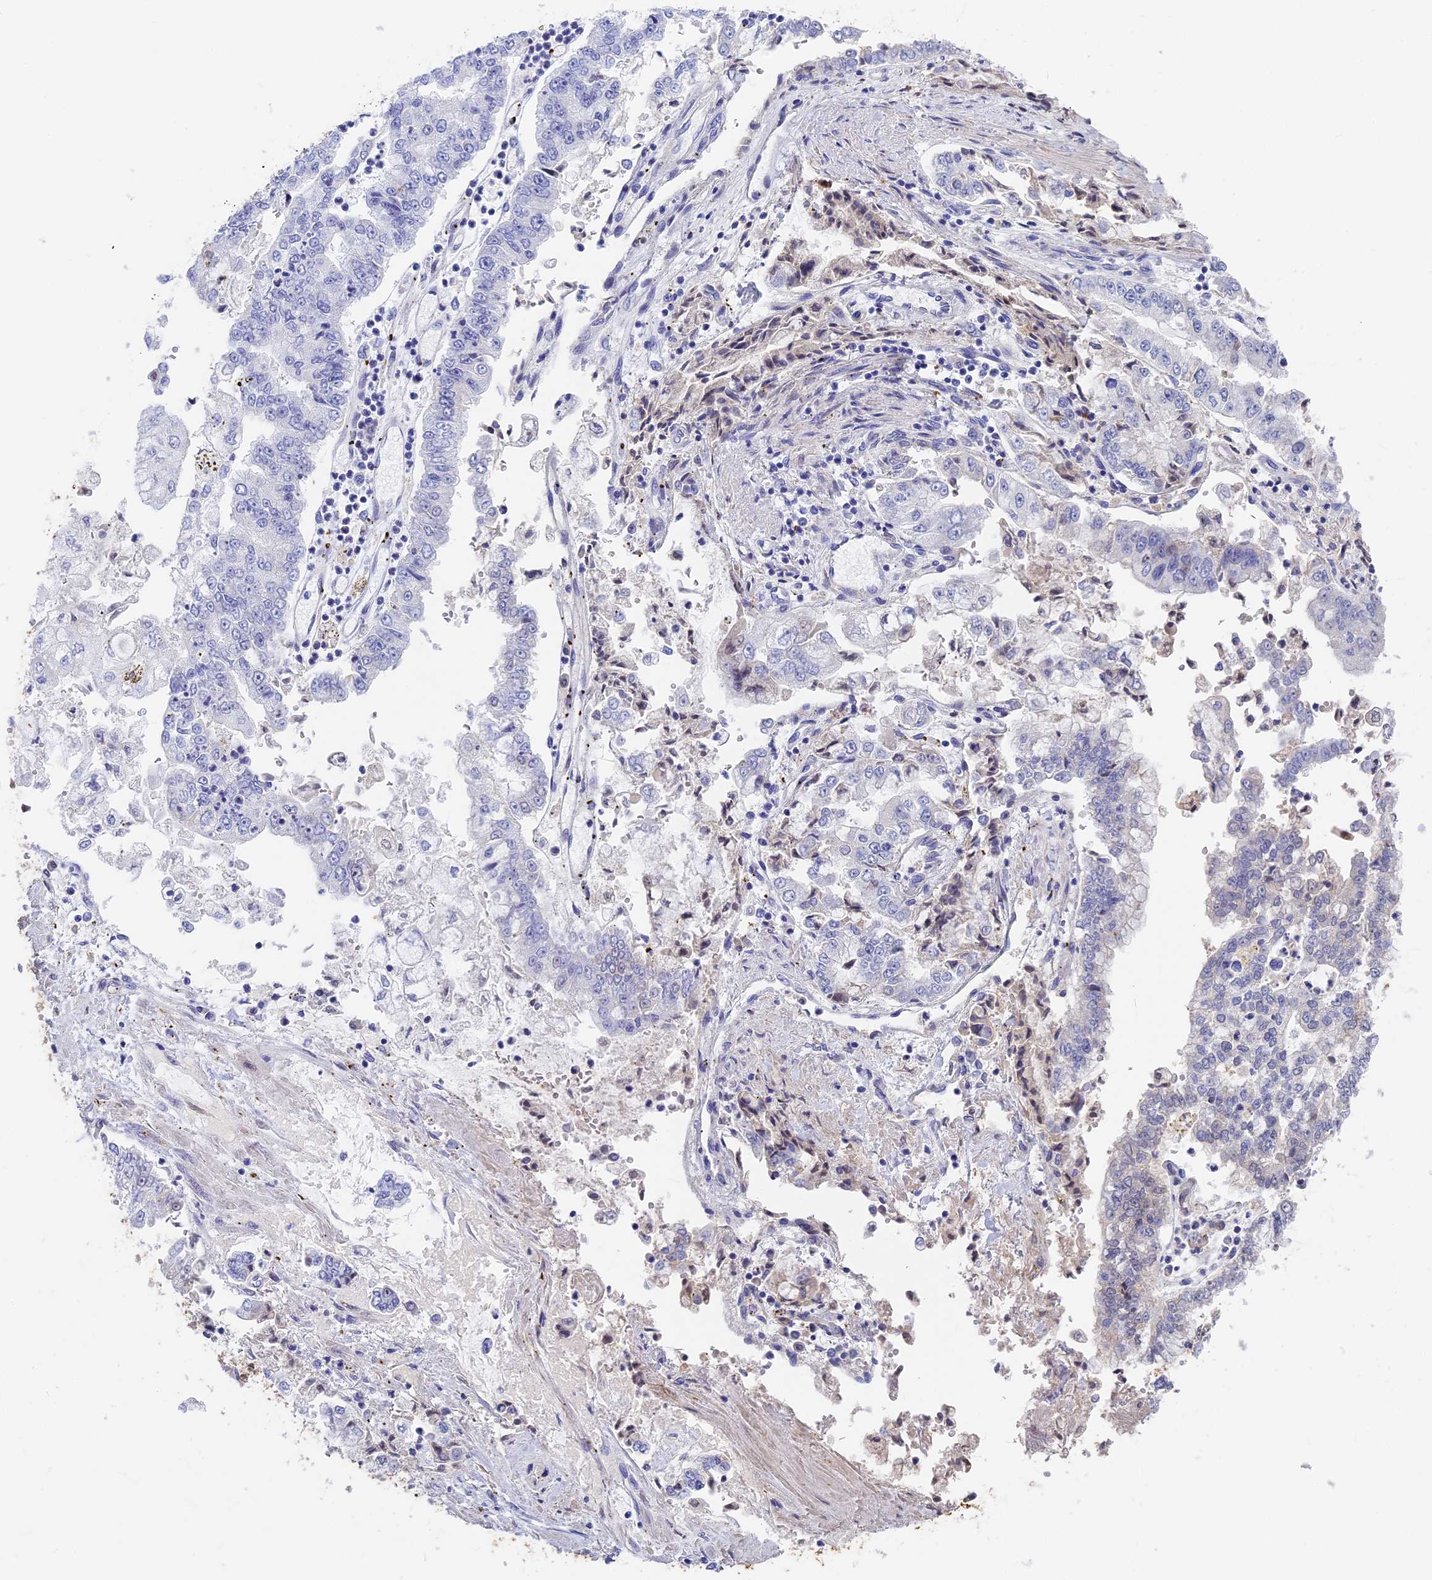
{"staining": {"intensity": "negative", "quantity": "none", "location": "none"}, "tissue": "stomach cancer", "cell_type": "Tumor cells", "image_type": "cancer", "snomed": [{"axis": "morphology", "description": "Adenocarcinoma, NOS"}, {"axis": "topography", "description": "Stomach"}], "caption": "Tumor cells are negative for brown protein staining in stomach adenocarcinoma.", "gene": "ITIH1", "patient": {"sex": "male", "age": 76}}